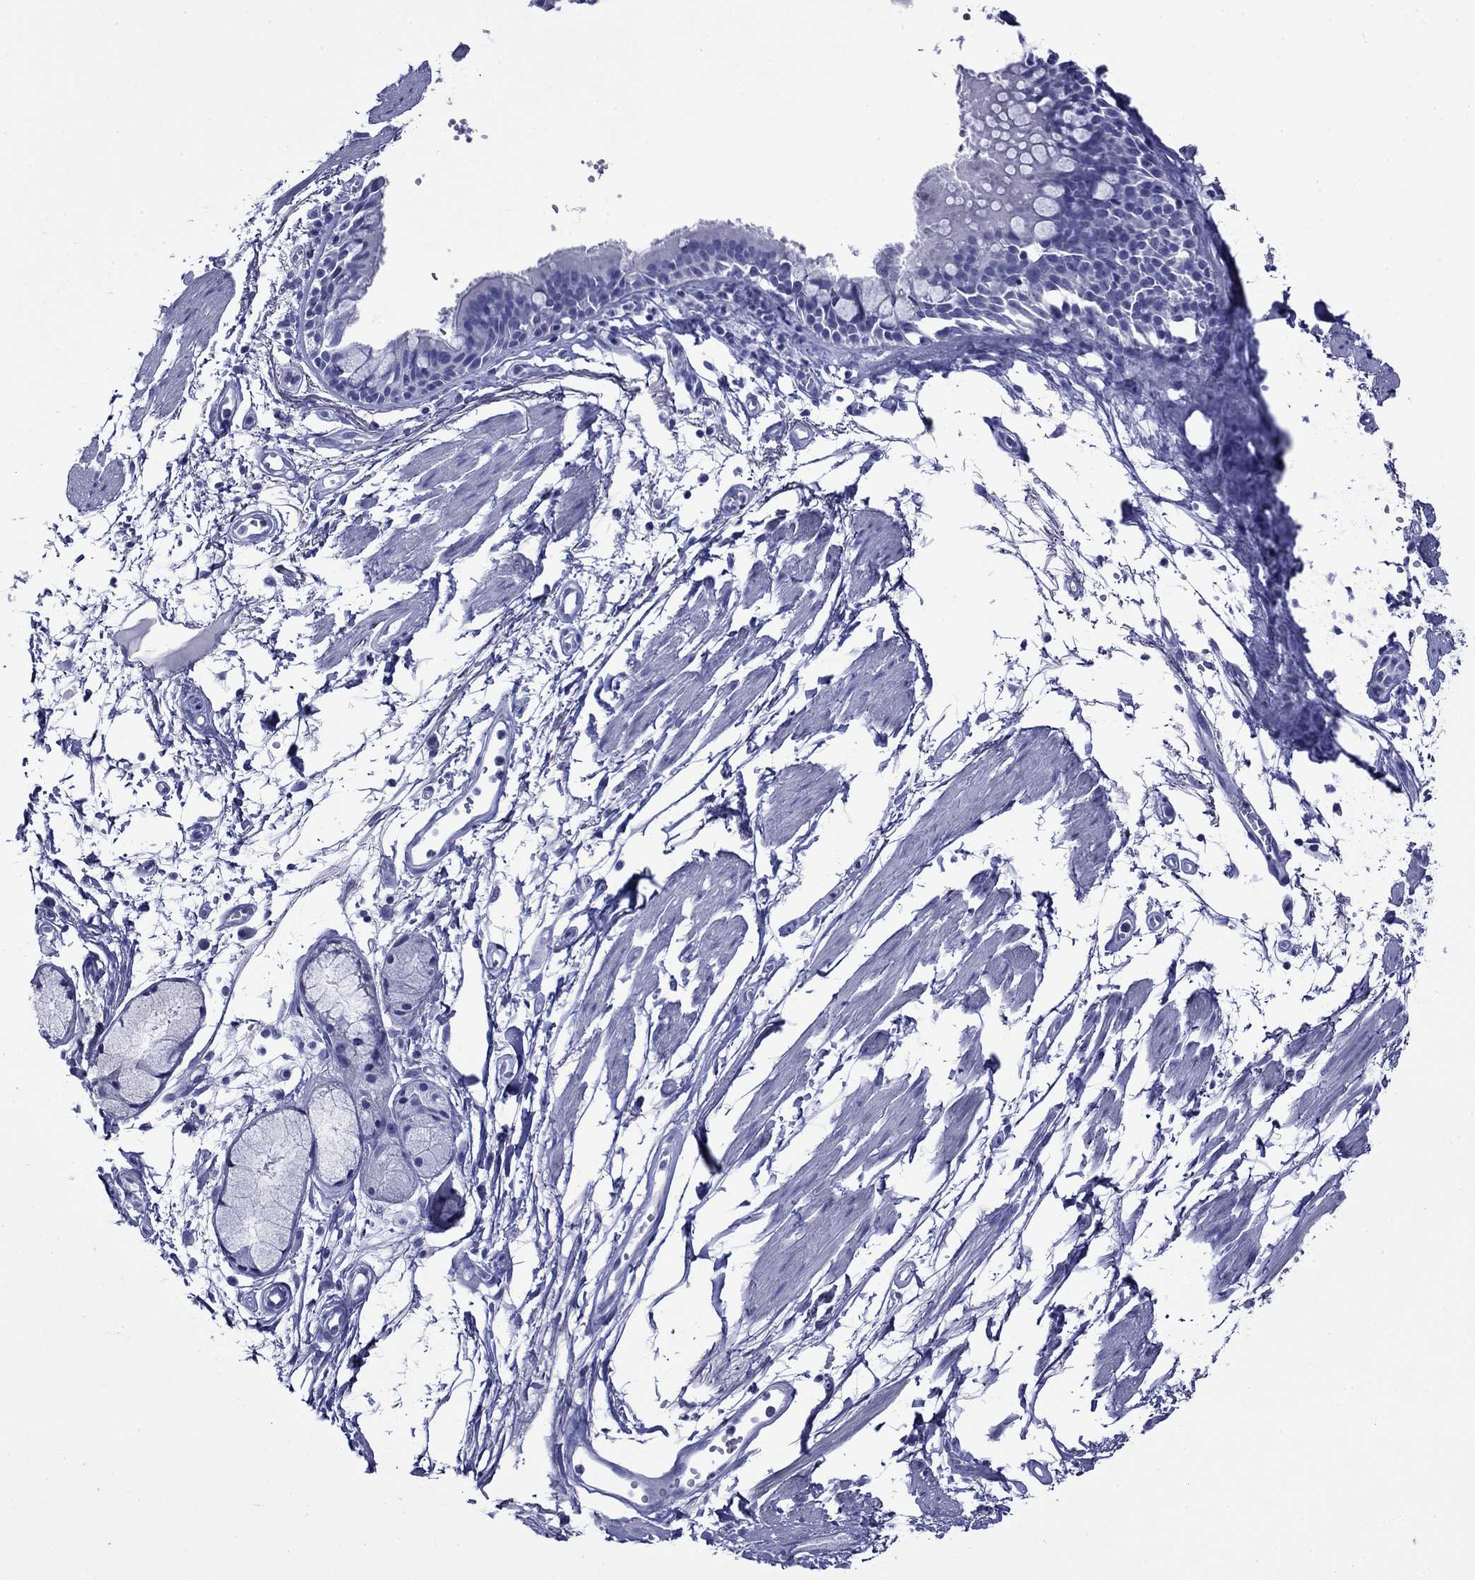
{"staining": {"intensity": "negative", "quantity": "none", "location": "none"}, "tissue": "soft tissue", "cell_type": "Fibroblasts", "image_type": "normal", "snomed": [{"axis": "morphology", "description": "Normal tissue, NOS"}, {"axis": "morphology", "description": "Squamous cell carcinoma, NOS"}, {"axis": "topography", "description": "Cartilage tissue"}, {"axis": "topography", "description": "Lung"}], "caption": "This is an IHC photomicrograph of unremarkable human soft tissue. There is no positivity in fibroblasts.", "gene": "GIP", "patient": {"sex": "male", "age": 66}}